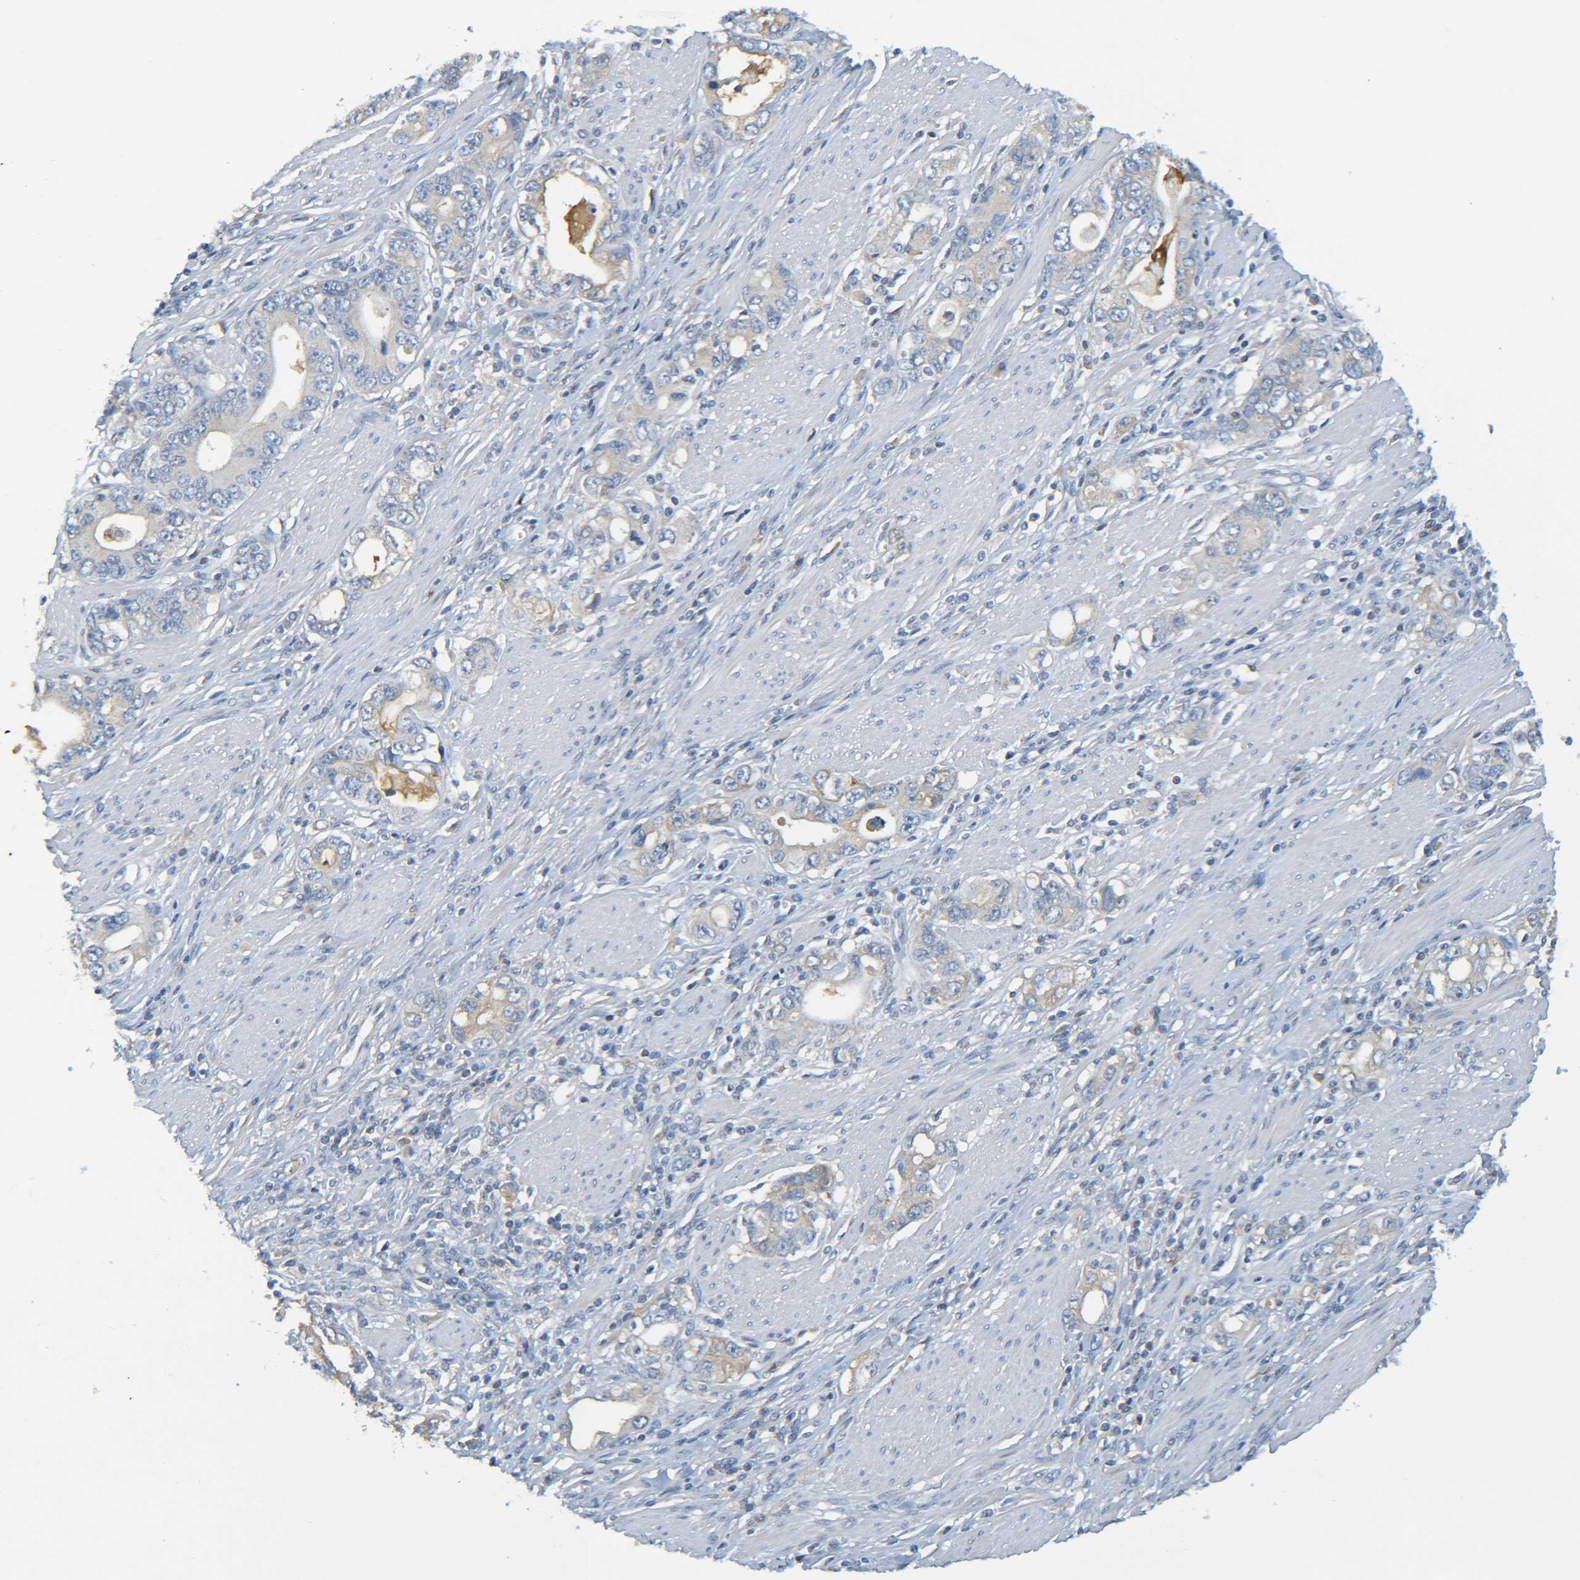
{"staining": {"intensity": "negative", "quantity": "none", "location": "none"}, "tissue": "stomach cancer", "cell_type": "Tumor cells", "image_type": "cancer", "snomed": [{"axis": "morphology", "description": "Adenocarcinoma, NOS"}, {"axis": "topography", "description": "Stomach, lower"}], "caption": "The image demonstrates no staining of tumor cells in adenocarcinoma (stomach).", "gene": "C1QA", "patient": {"sex": "female", "age": 93}}